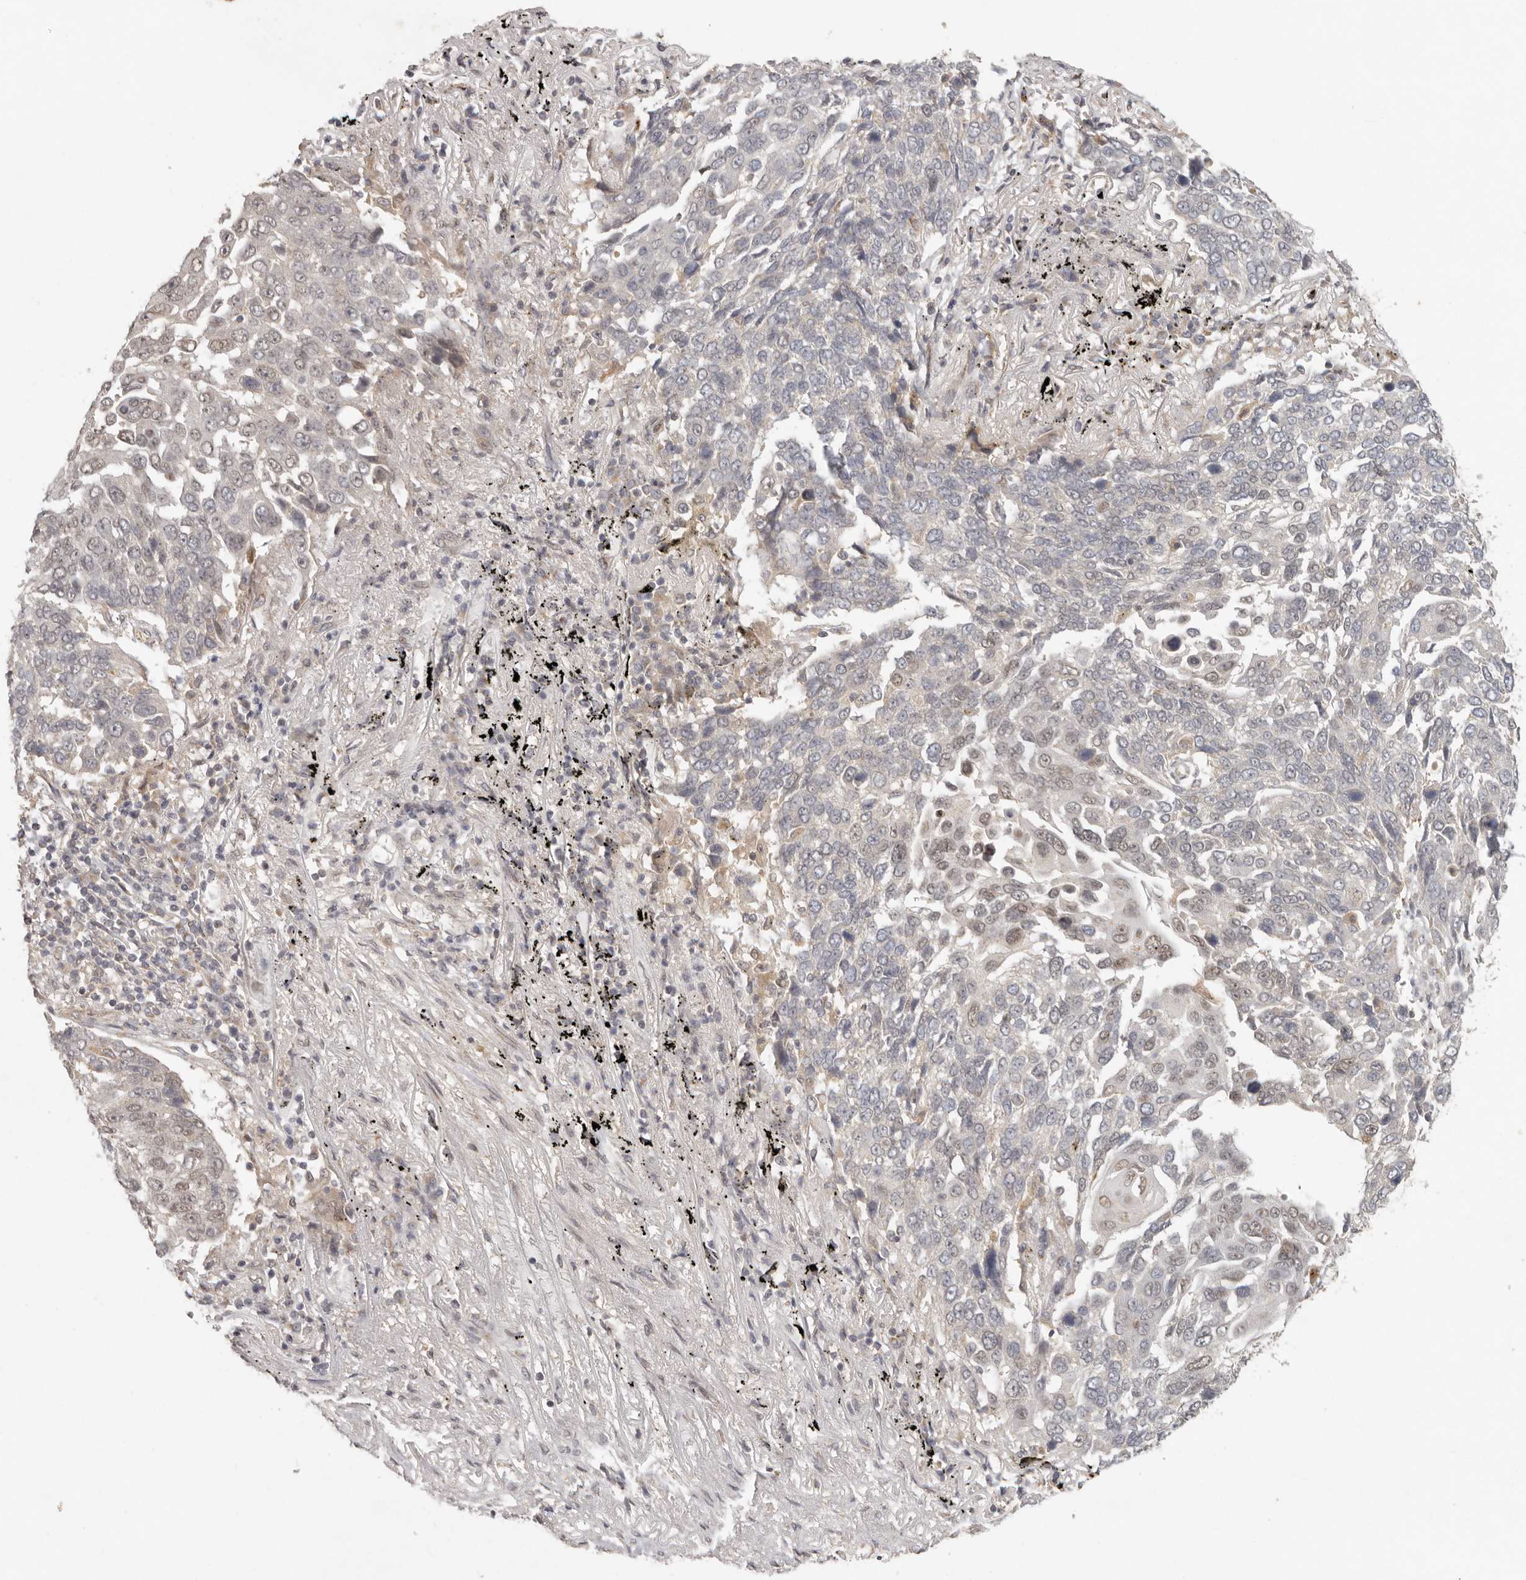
{"staining": {"intensity": "weak", "quantity": "<25%", "location": "nuclear"}, "tissue": "lung cancer", "cell_type": "Tumor cells", "image_type": "cancer", "snomed": [{"axis": "morphology", "description": "Squamous cell carcinoma, NOS"}, {"axis": "topography", "description": "Lung"}], "caption": "This image is of lung cancer stained with IHC to label a protein in brown with the nuclei are counter-stained blue. There is no positivity in tumor cells.", "gene": "LRRC75A", "patient": {"sex": "male", "age": 66}}